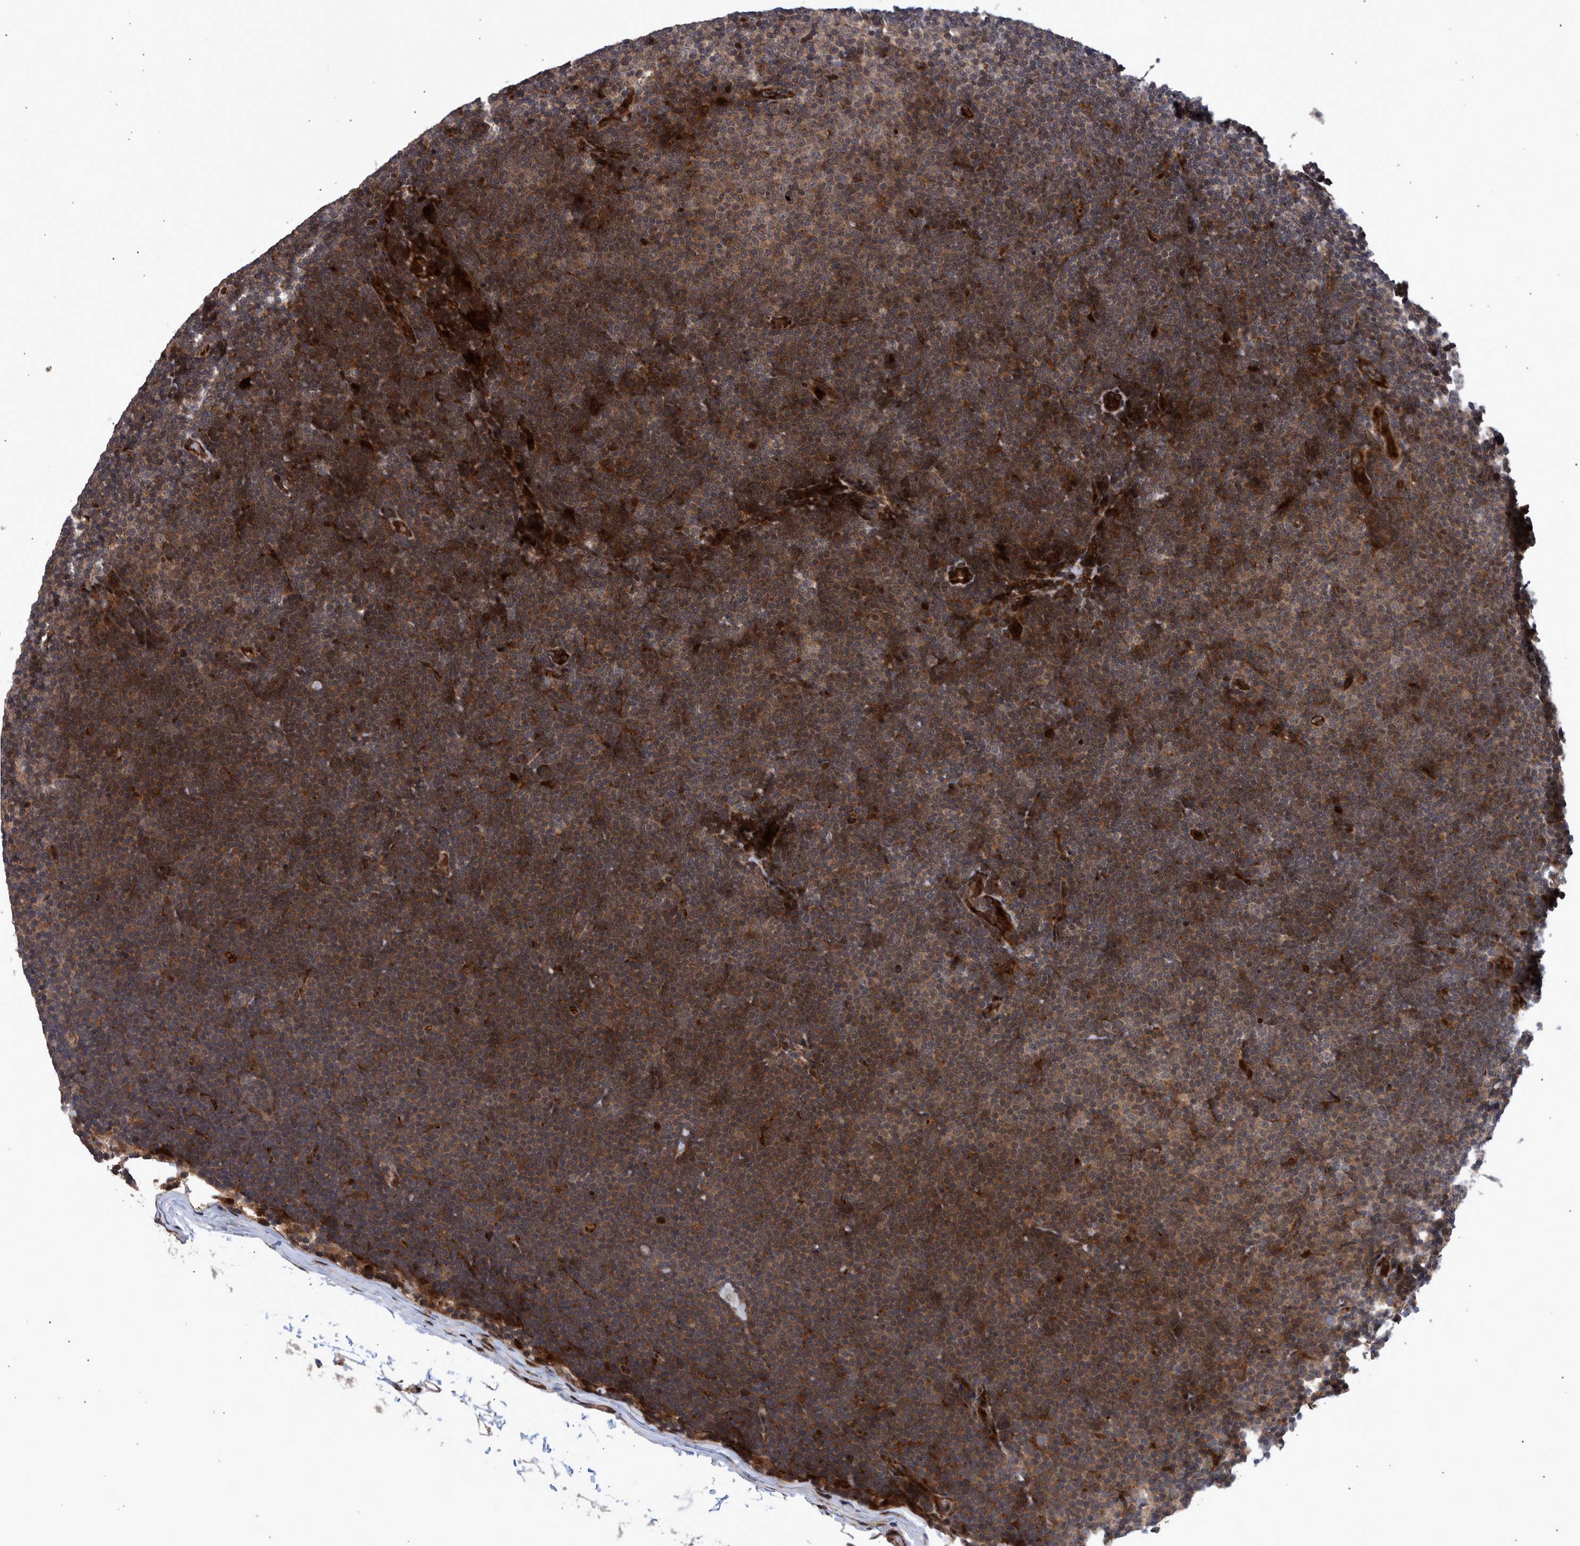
{"staining": {"intensity": "moderate", "quantity": ">75%", "location": "cytoplasmic/membranous"}, "tissue": "lymphoma", "cell_type": "Tumor cells", "image_type": "cancer", "snomed": [{"axis": "morphology", "description": "Malignant lymphoma, non-Hodgkin's type, Low grade"}, {"axis": "topography", "description": "Lymph node"}], "caption": "Tumor cells display medium levels of moderate cytoplasmic/membranous expression in approximately >75% of cells in malignant lymphoma, non-Hodgkin's type (low-grade).", "gene": "SHISA6", "patient": {"sex": "female", "age": 53}}